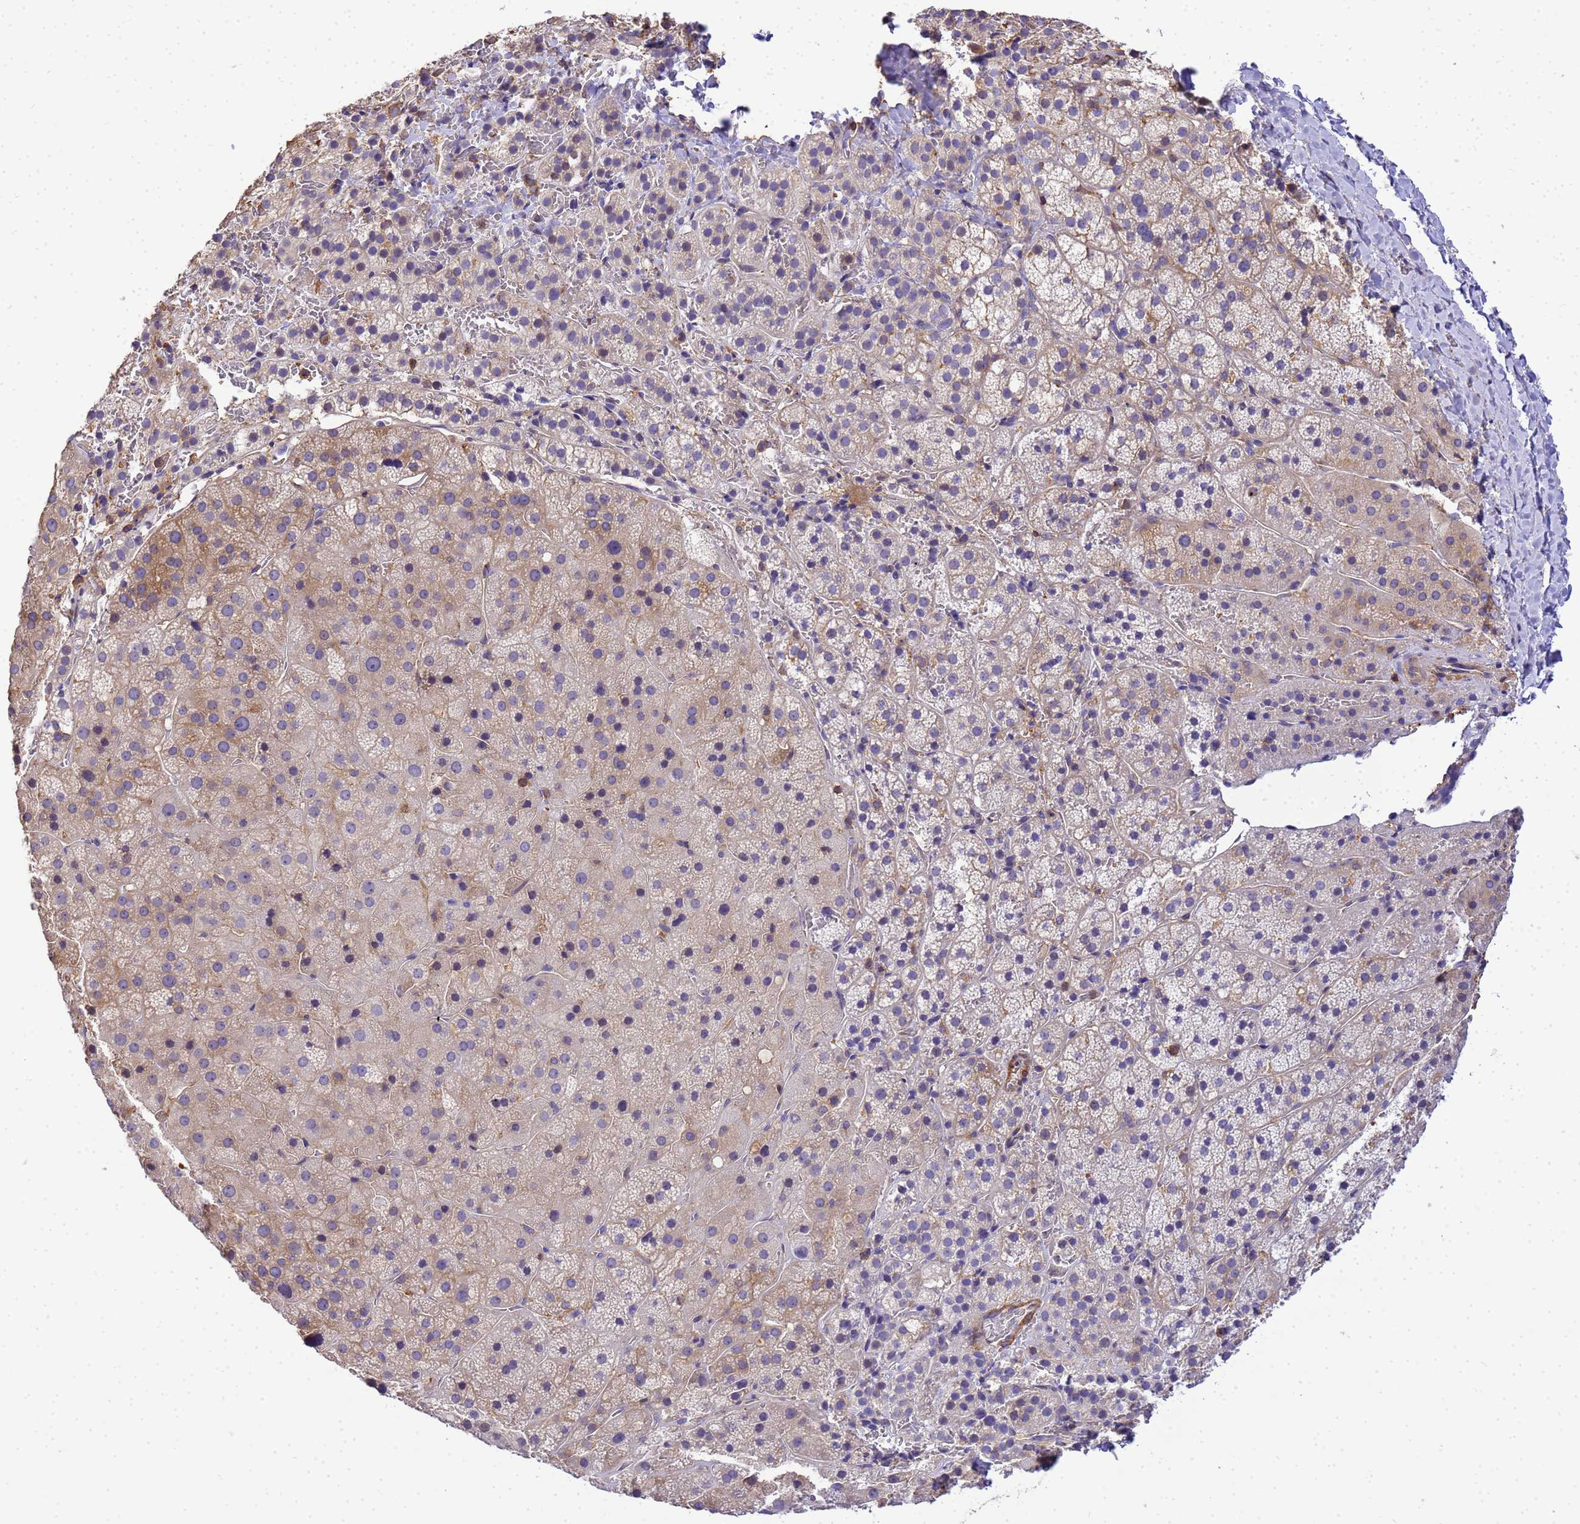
{"staining": {"intensity": "weak", "quantity": "25%-75%", "location": "cytoplasmic/membranous"}, "tissue": "adrenal gland", "cell_type": "Glandular cells", "image_type": "normal", "snomed": [{"axis": "morphology", "description": "Normal tissue, NOS"}, {"axis": "topography", "description": "Adrenal gland"}], "caption": "High-magnification brightfield microscopy of normal adrenal gland stained with DAB (brown) and counterstained with hematoxylin (blue). glandular cells exhibit weak cytoplasmic/membranous expression is present in approximately25%-75% of cells.", "gene": "WDR64", "patient": {"sex": "female", "age": 44}}